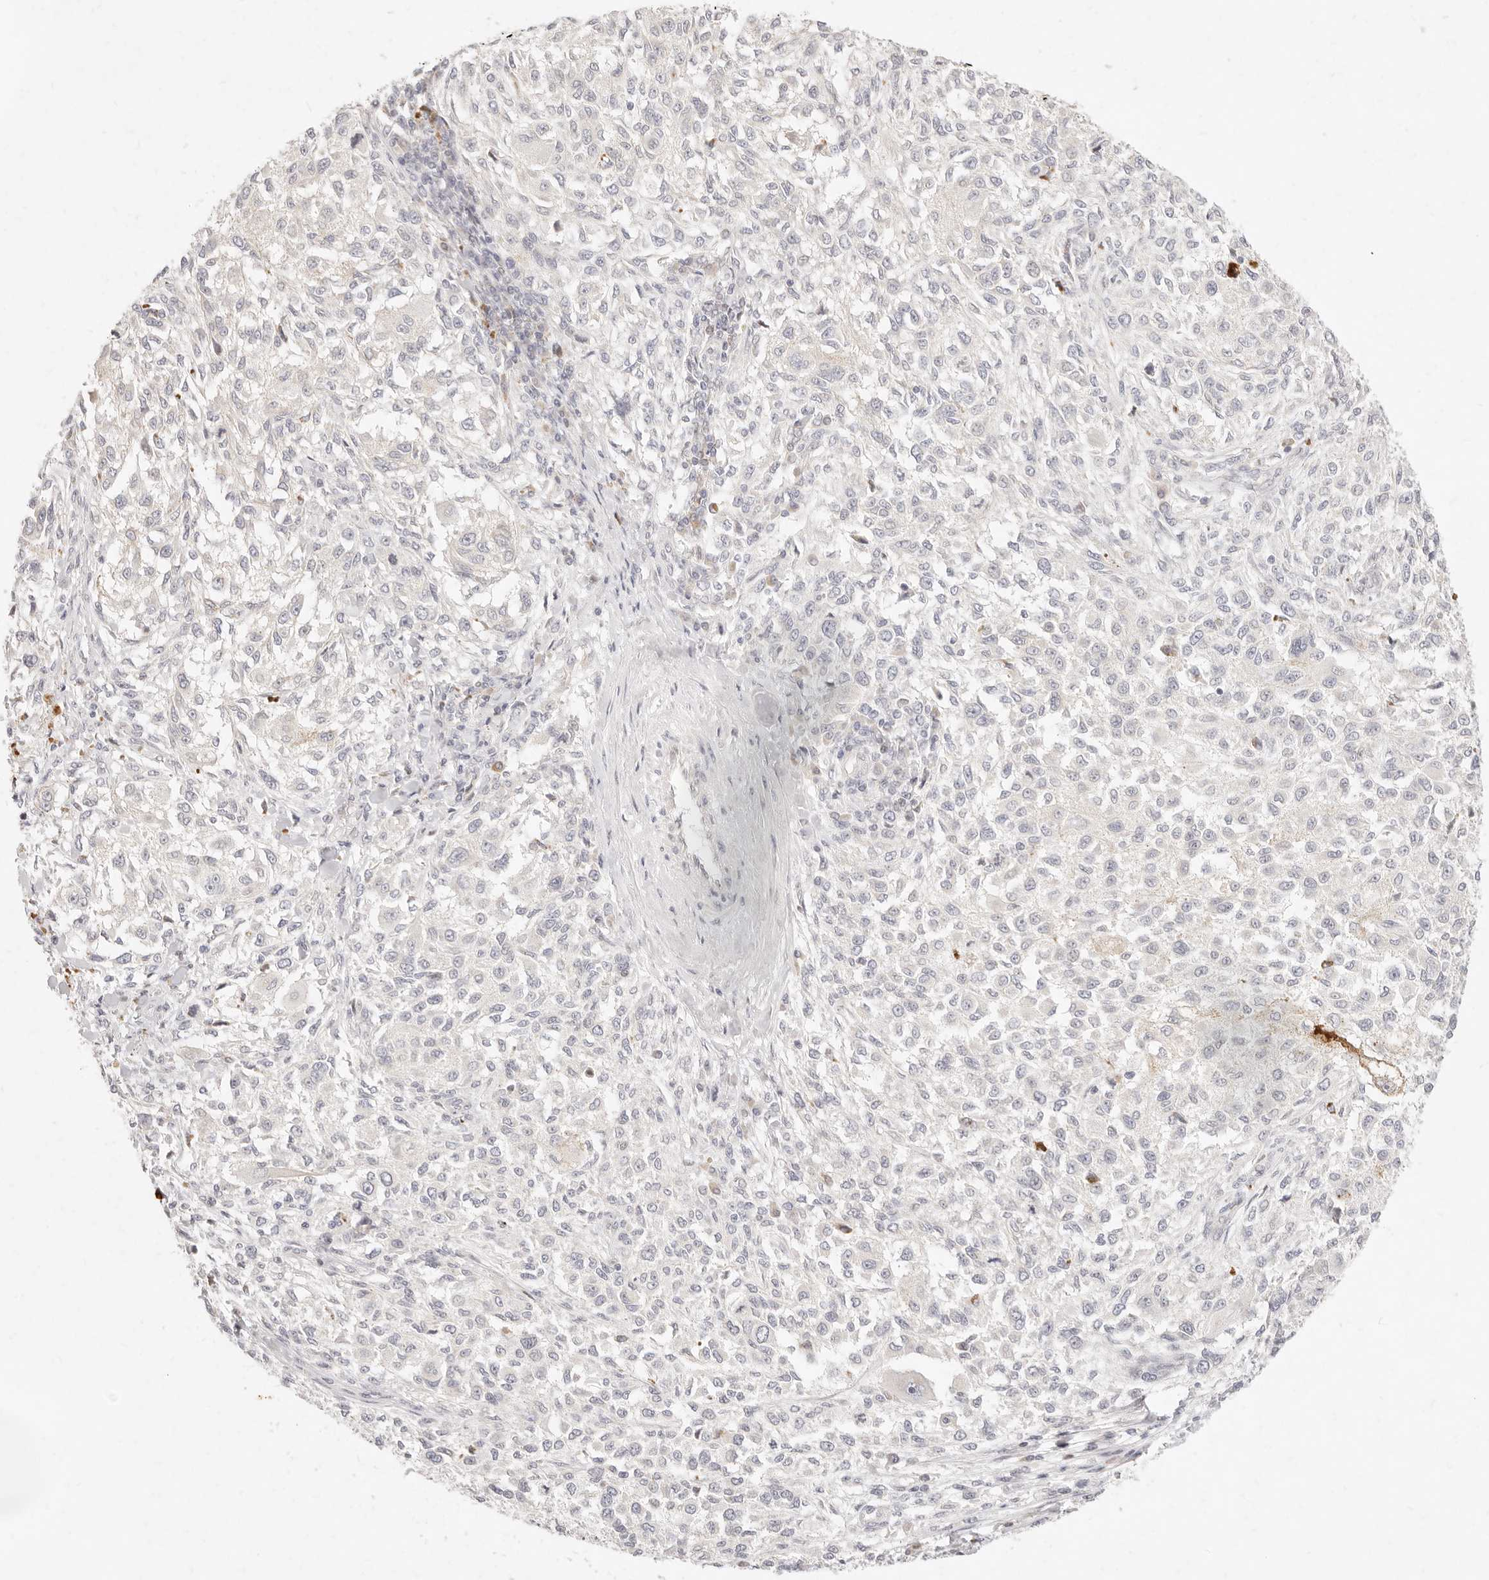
{"staining": {"intensity": "negative", "quantity": "none", "location": "none"}, "tissue": "melanoma", "cell_type": "Tumor cells", "image_type": "cancer", "snomed": [{"axis": "morphology", "description": "Necrosis, NOS"}, {"axis": "morphology", "description": "Malignant melanoma, NOS"}, {"axis": "topography", "description": "Skin"}], "caption": "This is an IHC histopathology image of human melanoma. There is no positivity in tumor cells.", "gene": "ASCL3", "patient": {"sex": "female", "age": 87}}